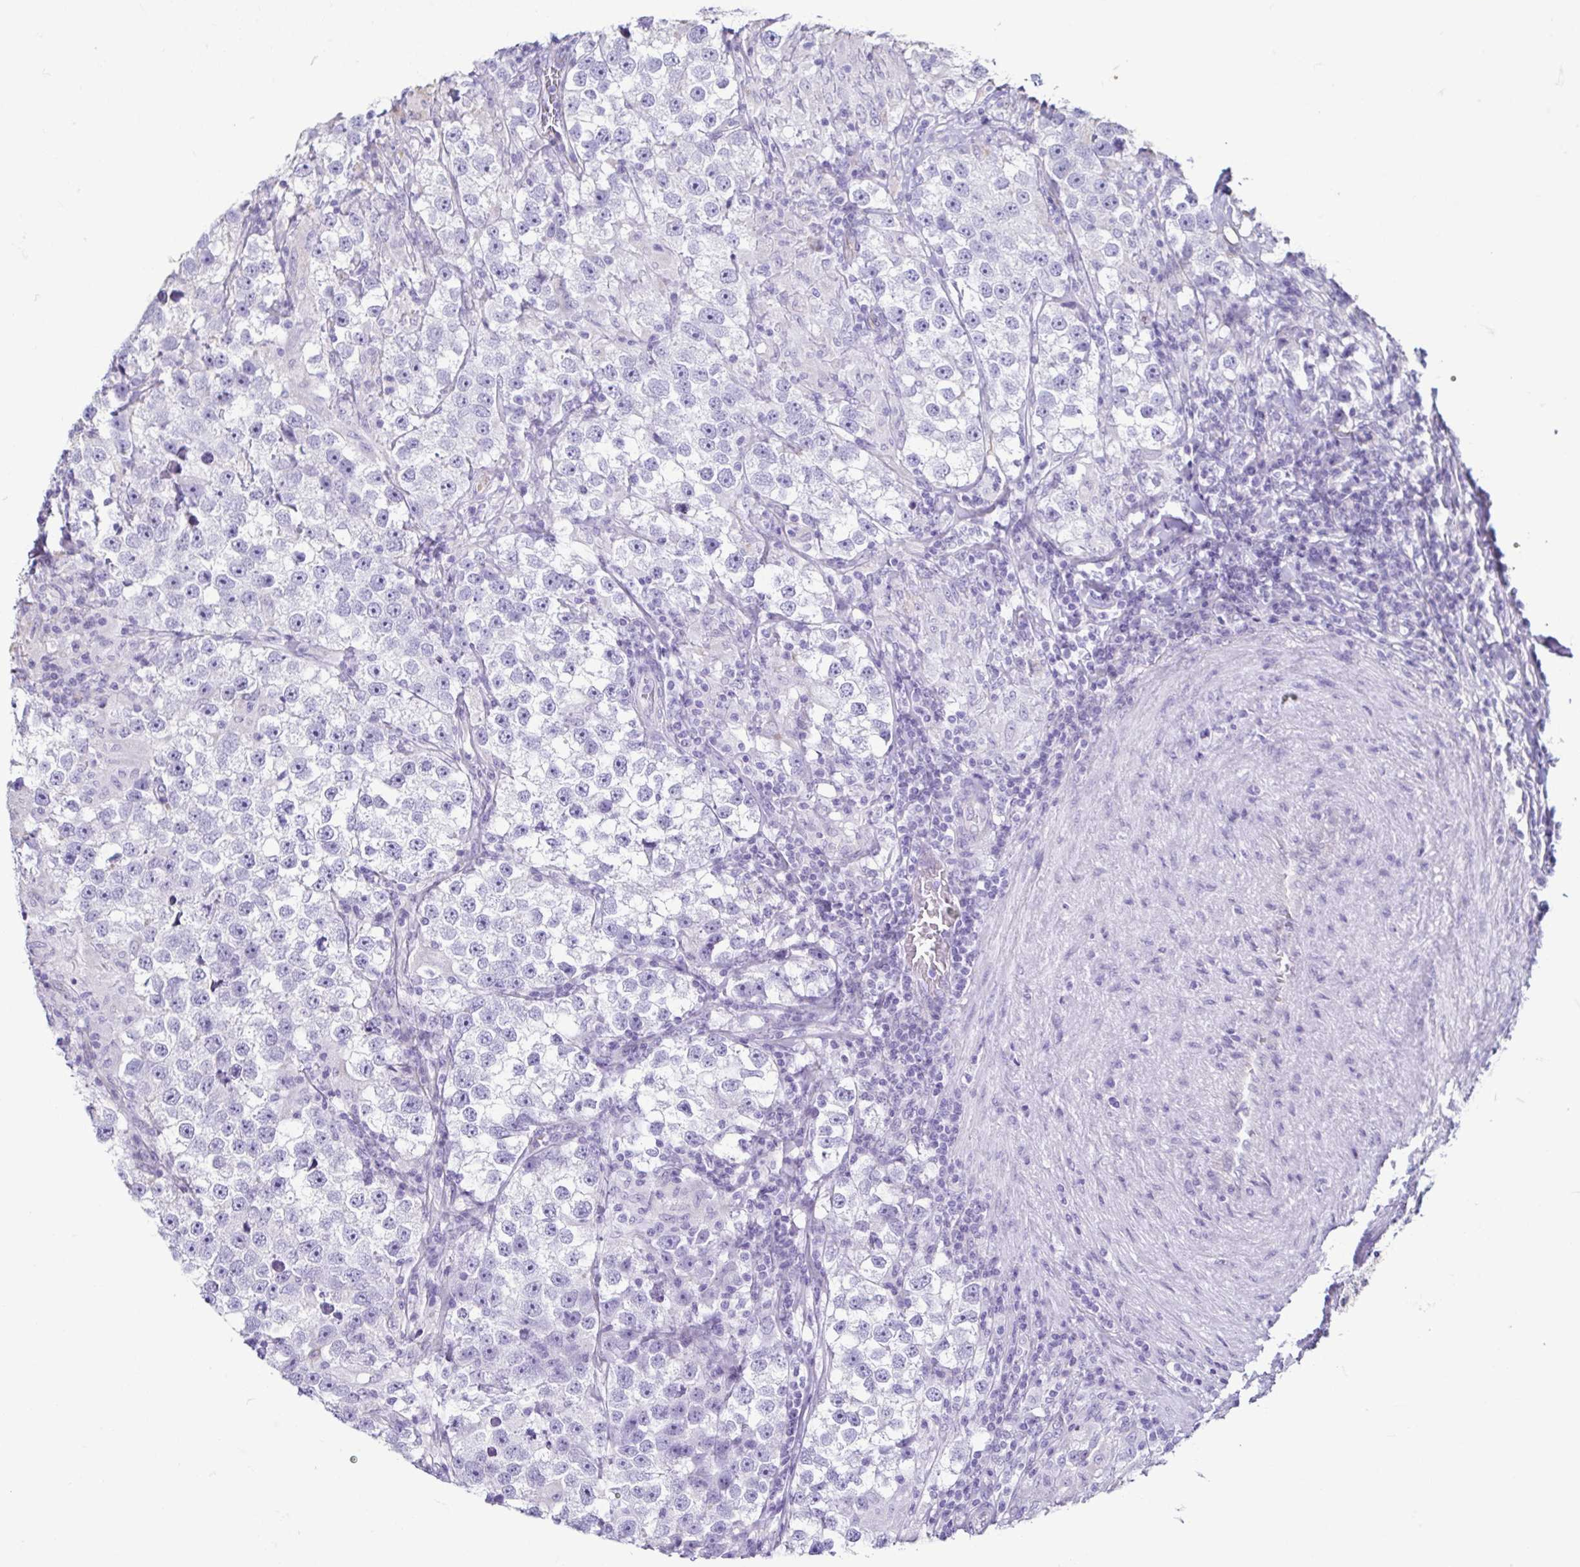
{"staining": {"intensity": "negative", "quantity": "none", "location": "none"}, "tissue": "testis cancer", "cell_type": "Tumor cells", "image_type": "cancer", "snomed": [{"axis": "morphology", "description": "Seminoma, NOS"}, {"axis": "topography", "description": "Testis"}], "caption": "Immunohistochemical staining of human testis cancer reveals no significant positivity in tumor cells.", "gene": "CASP14", "patient": {"sex": "male", "age": 46}}